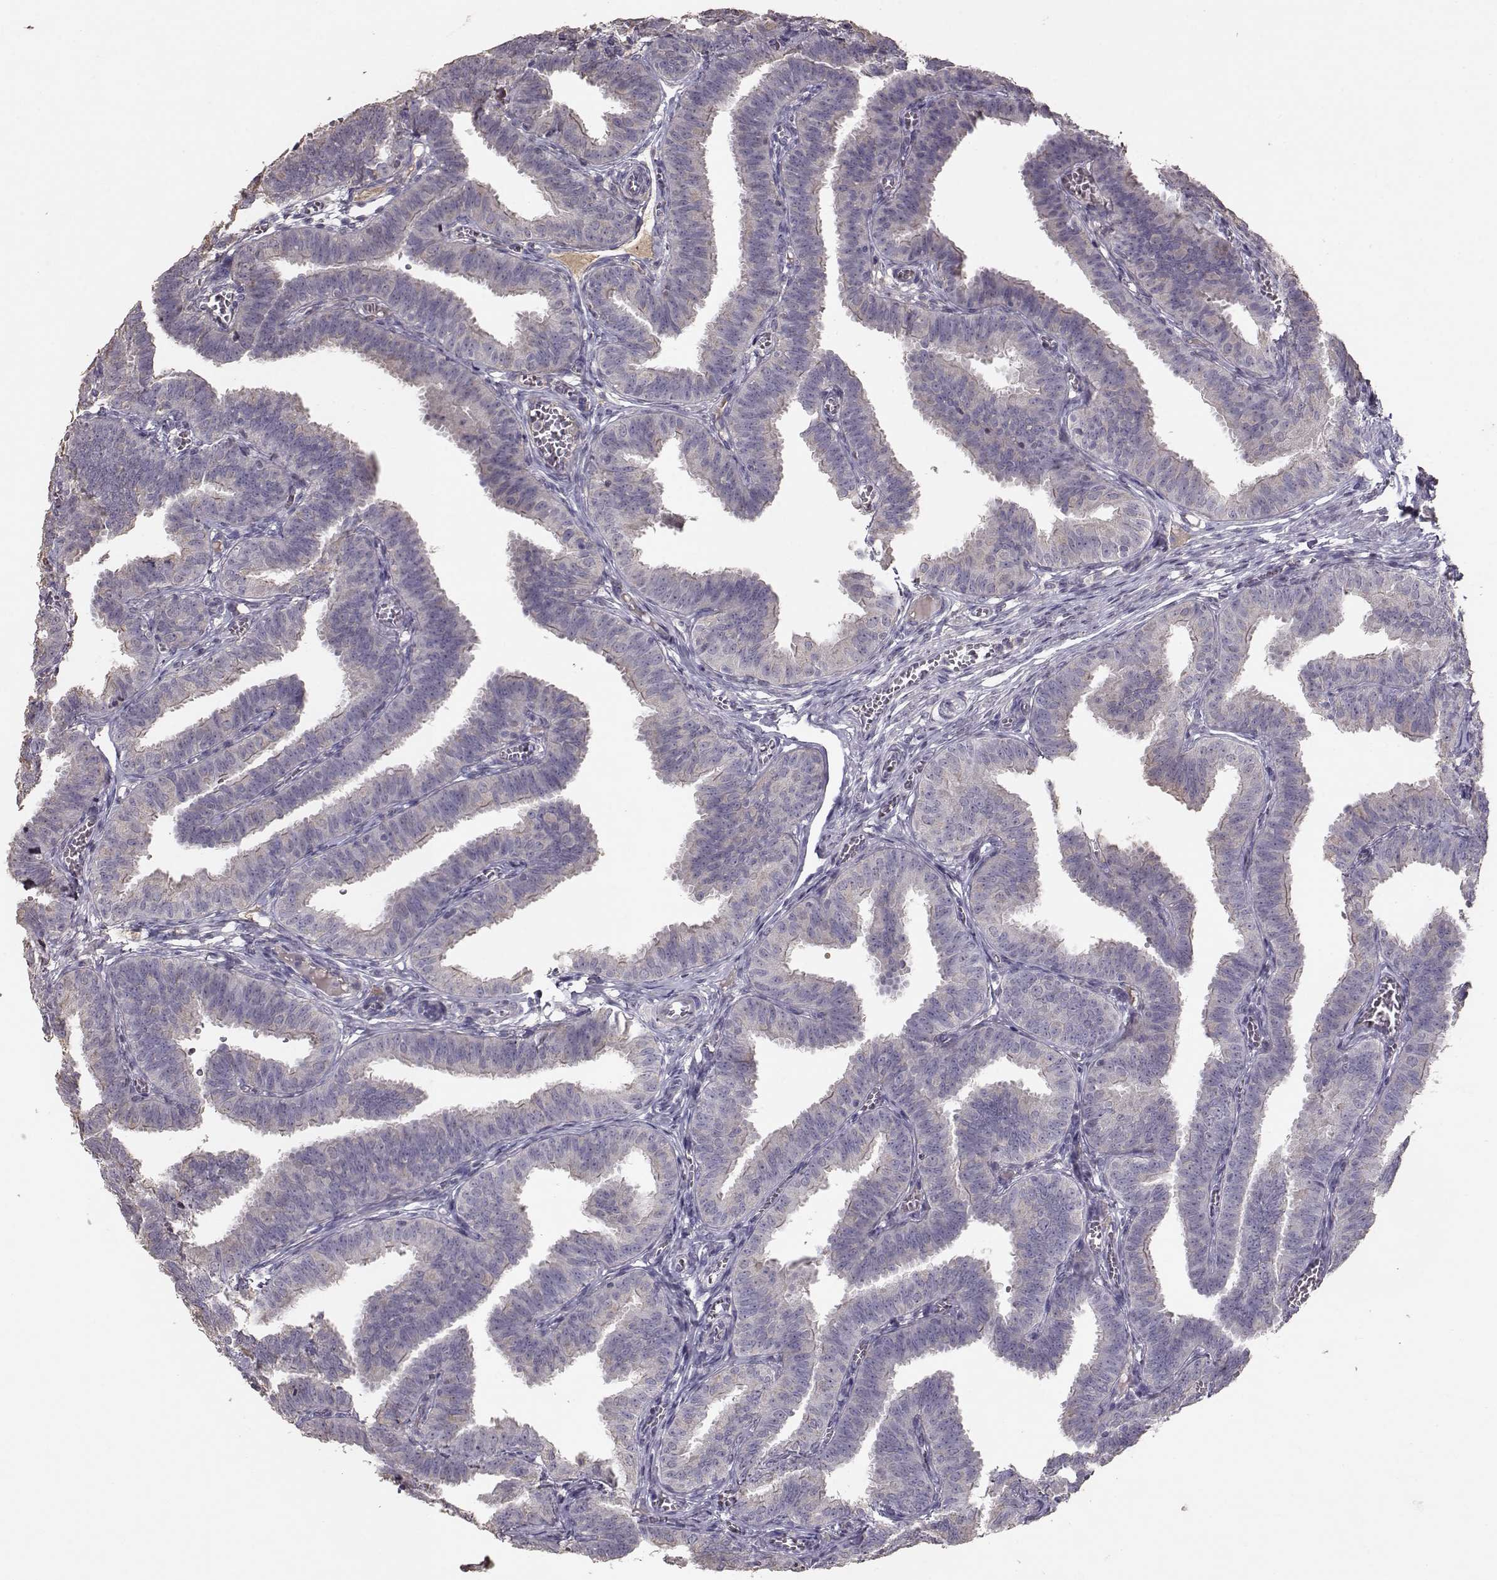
{"staining": {"intensity": "negative", "quantity": "none", "location": "none"}, "tissue": "fallopian tube", "cell_type": "Glandular cells", "image_type": "normal", "snomed": [{"axis": "morphology", "description": "Normal tissue, NOS"}, {"axis": "topography", "description": "Fallopian tube"}], "caption": "Immunohistochemistry (IHC) image of unremarkable fallopian tube: human fallopian tube stained with DAB demonstrates no significant protein staining in glandular cells.", "gene": "PMCH", "patient": {"sex": "female", "age": 25}}